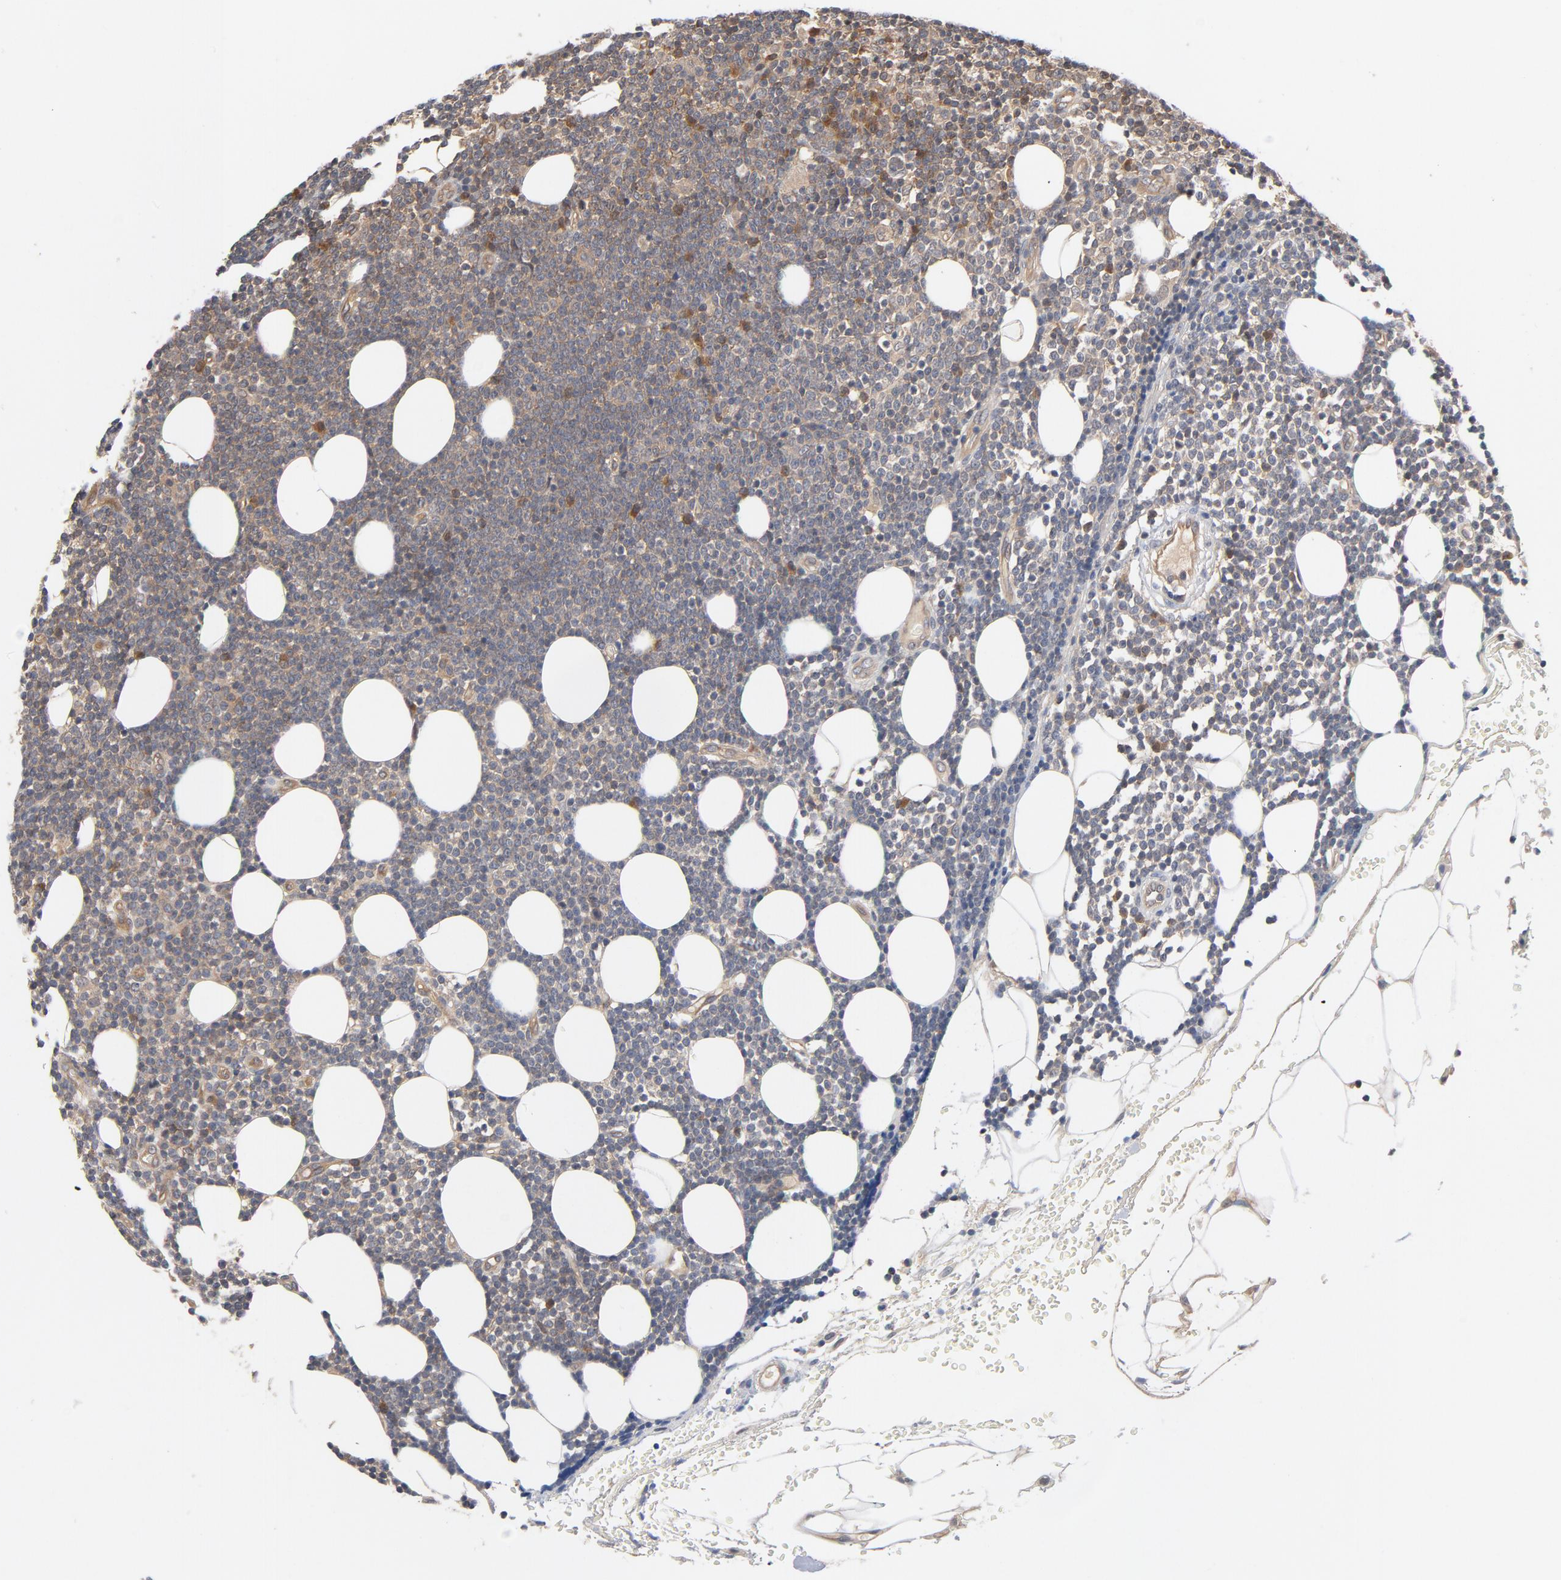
{"staining": {"intensity": "negative", "quantity": "none", "location": "none"}, "tissue": "lymphoma", "cell_type": "Tumor cells", "image_type": "cancer", "snomed": [{"axis": "morphology", "description": "Malignant lymphoma, non-Hodgkin's type, Low grade"}, {"axis": "topography", "description": "Soft tissue"}], "caption": "There is no significant staining in tumor cells of low-grade malignant lymphoma, non-Hodgkin's type.", "gene": "PITPNM2", "patient": {"sex": "male", "age": 92}}